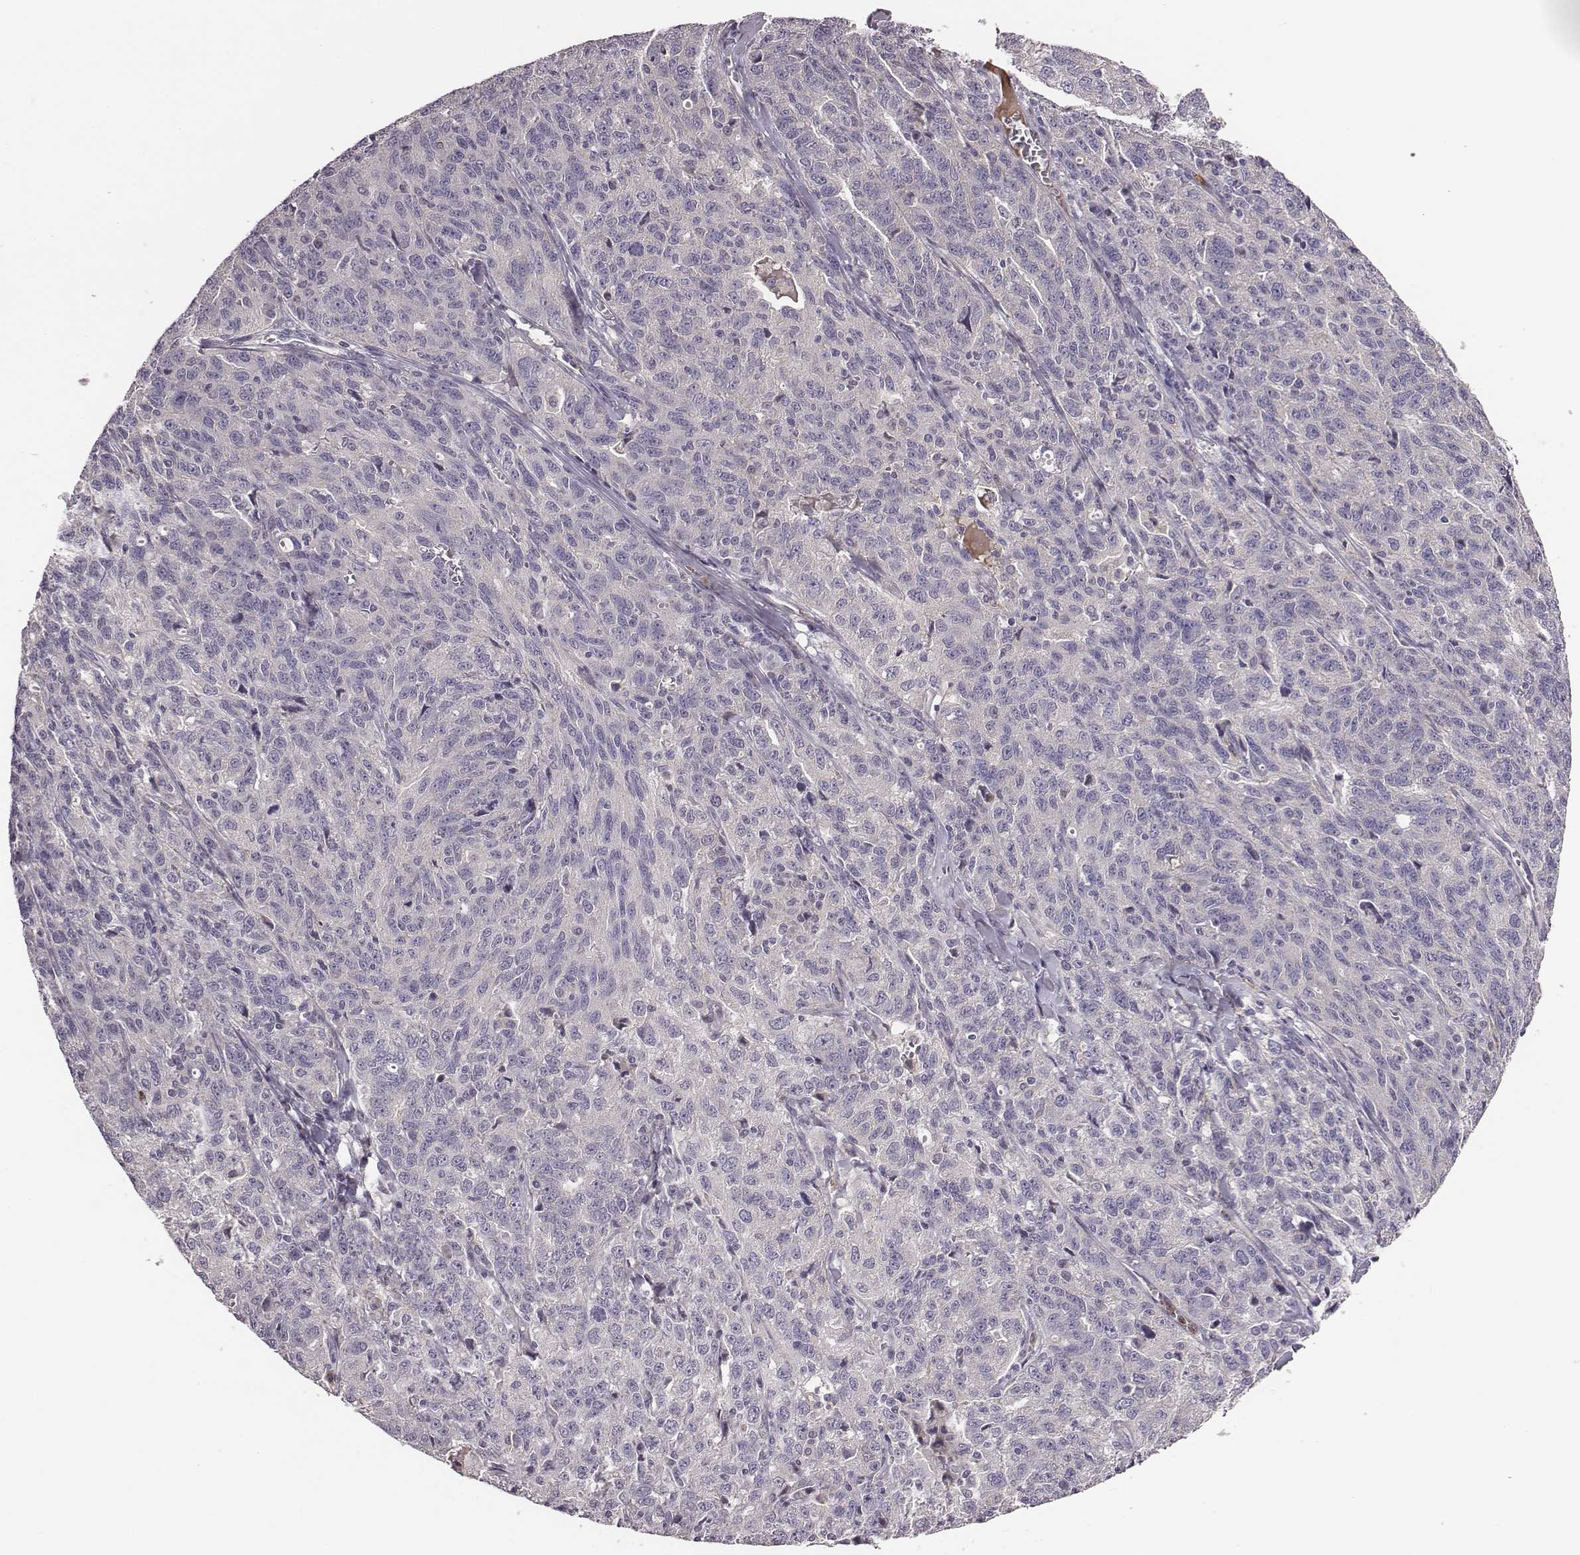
{"staining": {"intensity": "negative", "quantity": "none", "location": "none"}, "tissue": "ovarian cancer", "cell_type": "Tumor cells", "image_type": "cancer", "snomed": [{"axis": "morphology", "description": "Cystadenocarcinoma, serous, NOS"}, {"axis": "topography", "description": "Ovary"}], "caption": "Tumor cells are negative for protein expression in human ovarian cancer (serous cystadenocarcinoma).", "gene": "KMO", "patient": {"sex": "female", "age": 71}}